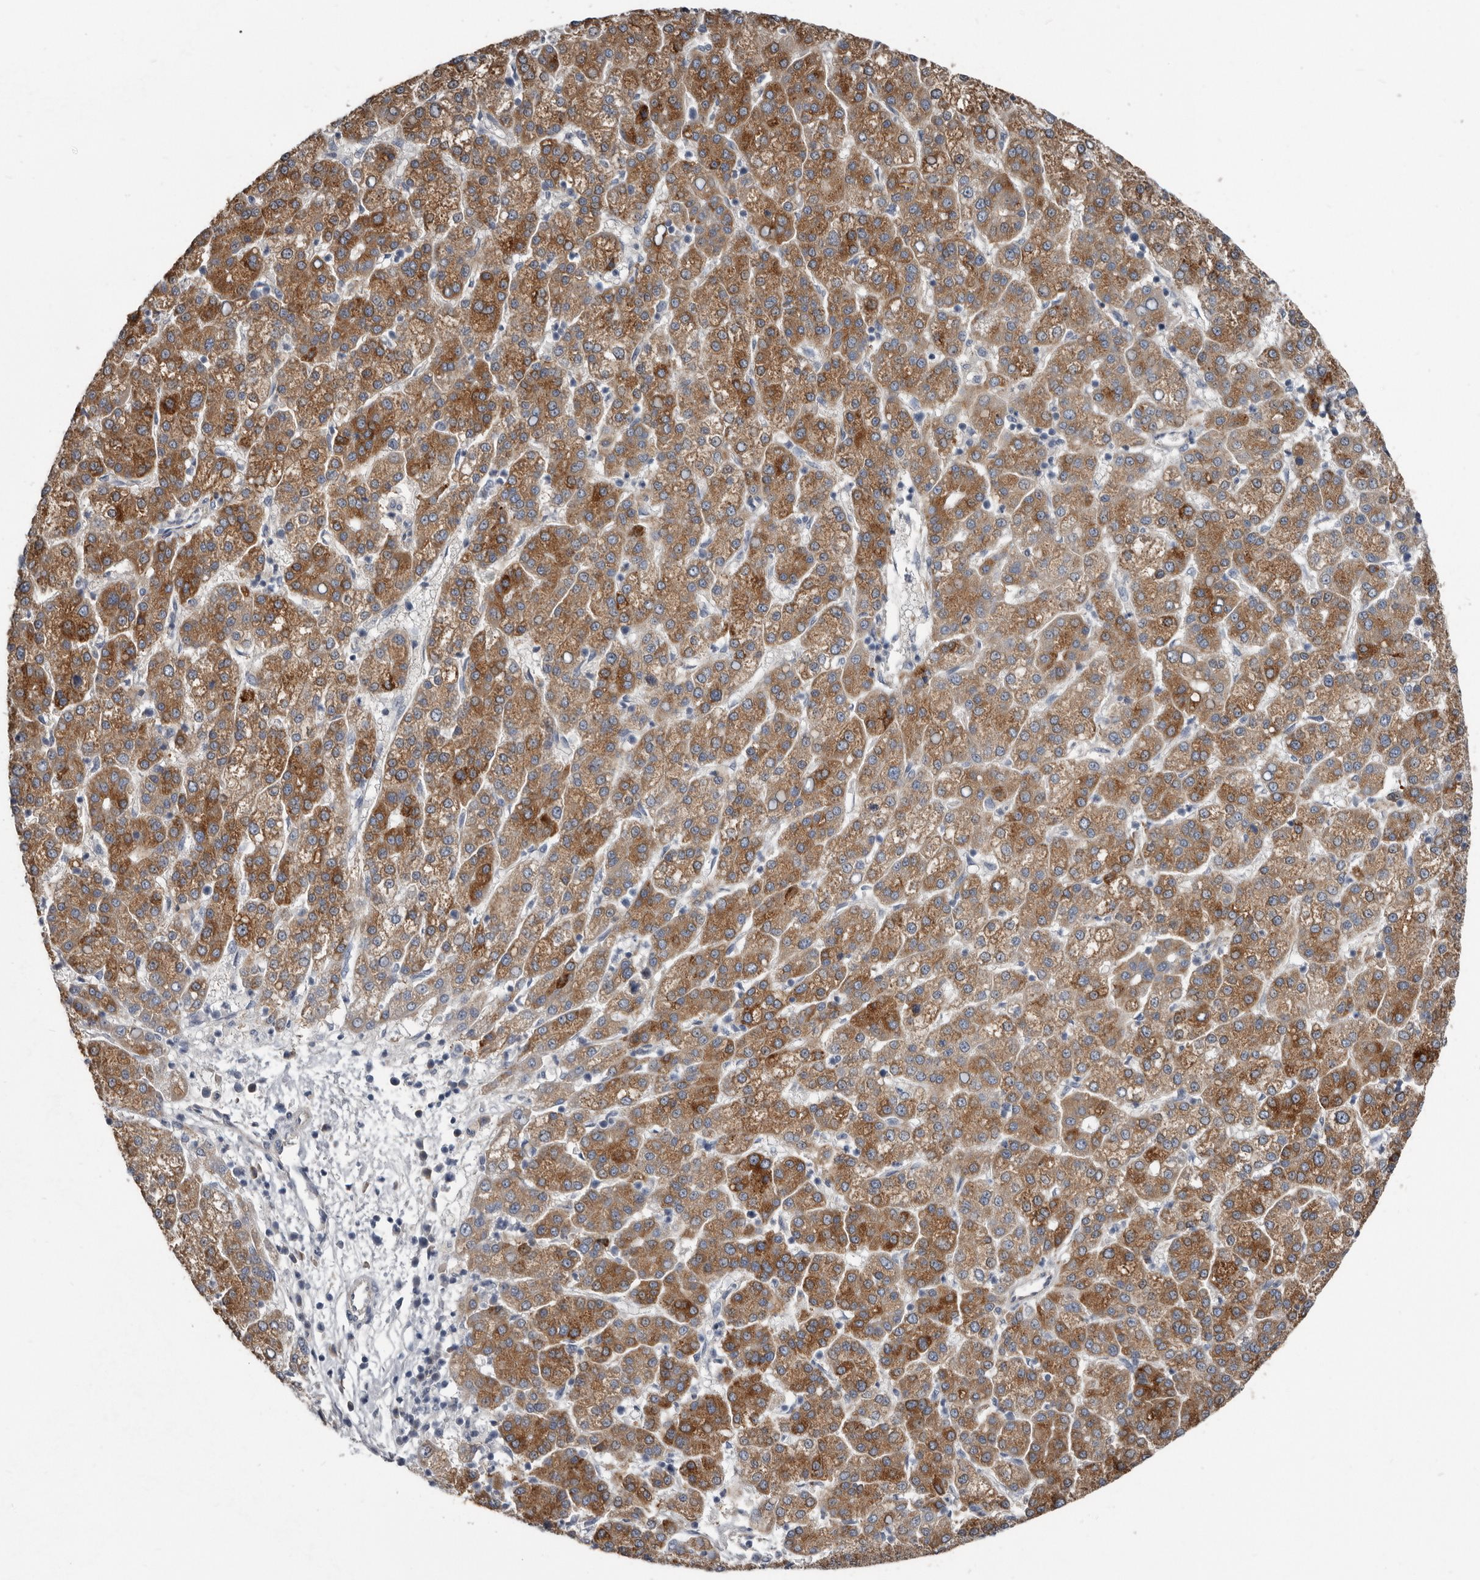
{"staining": {"intensity": "moderate", "quantity": ">75%", "location": "cytoplasmic/membranous"}, "tissue": "liver cancer", "cell_type": "Tumor cells", "image_type": "cancer", "snomed": [{"axis": "morphology", "description": "Carcinoma, Hepatocellular, NOS"}, {"axis": "topography", "description": "Liver"}], "caption": "Liver cancer stained with DAB (3,3'-diaminobenzidine) immunohistochemistry displays medium levels of moderate cytoplasmic/membranous positivity in about >75% of tumor cells.", "gene": "ZNF114", "patient": {"sex": "female", "age": 58}}